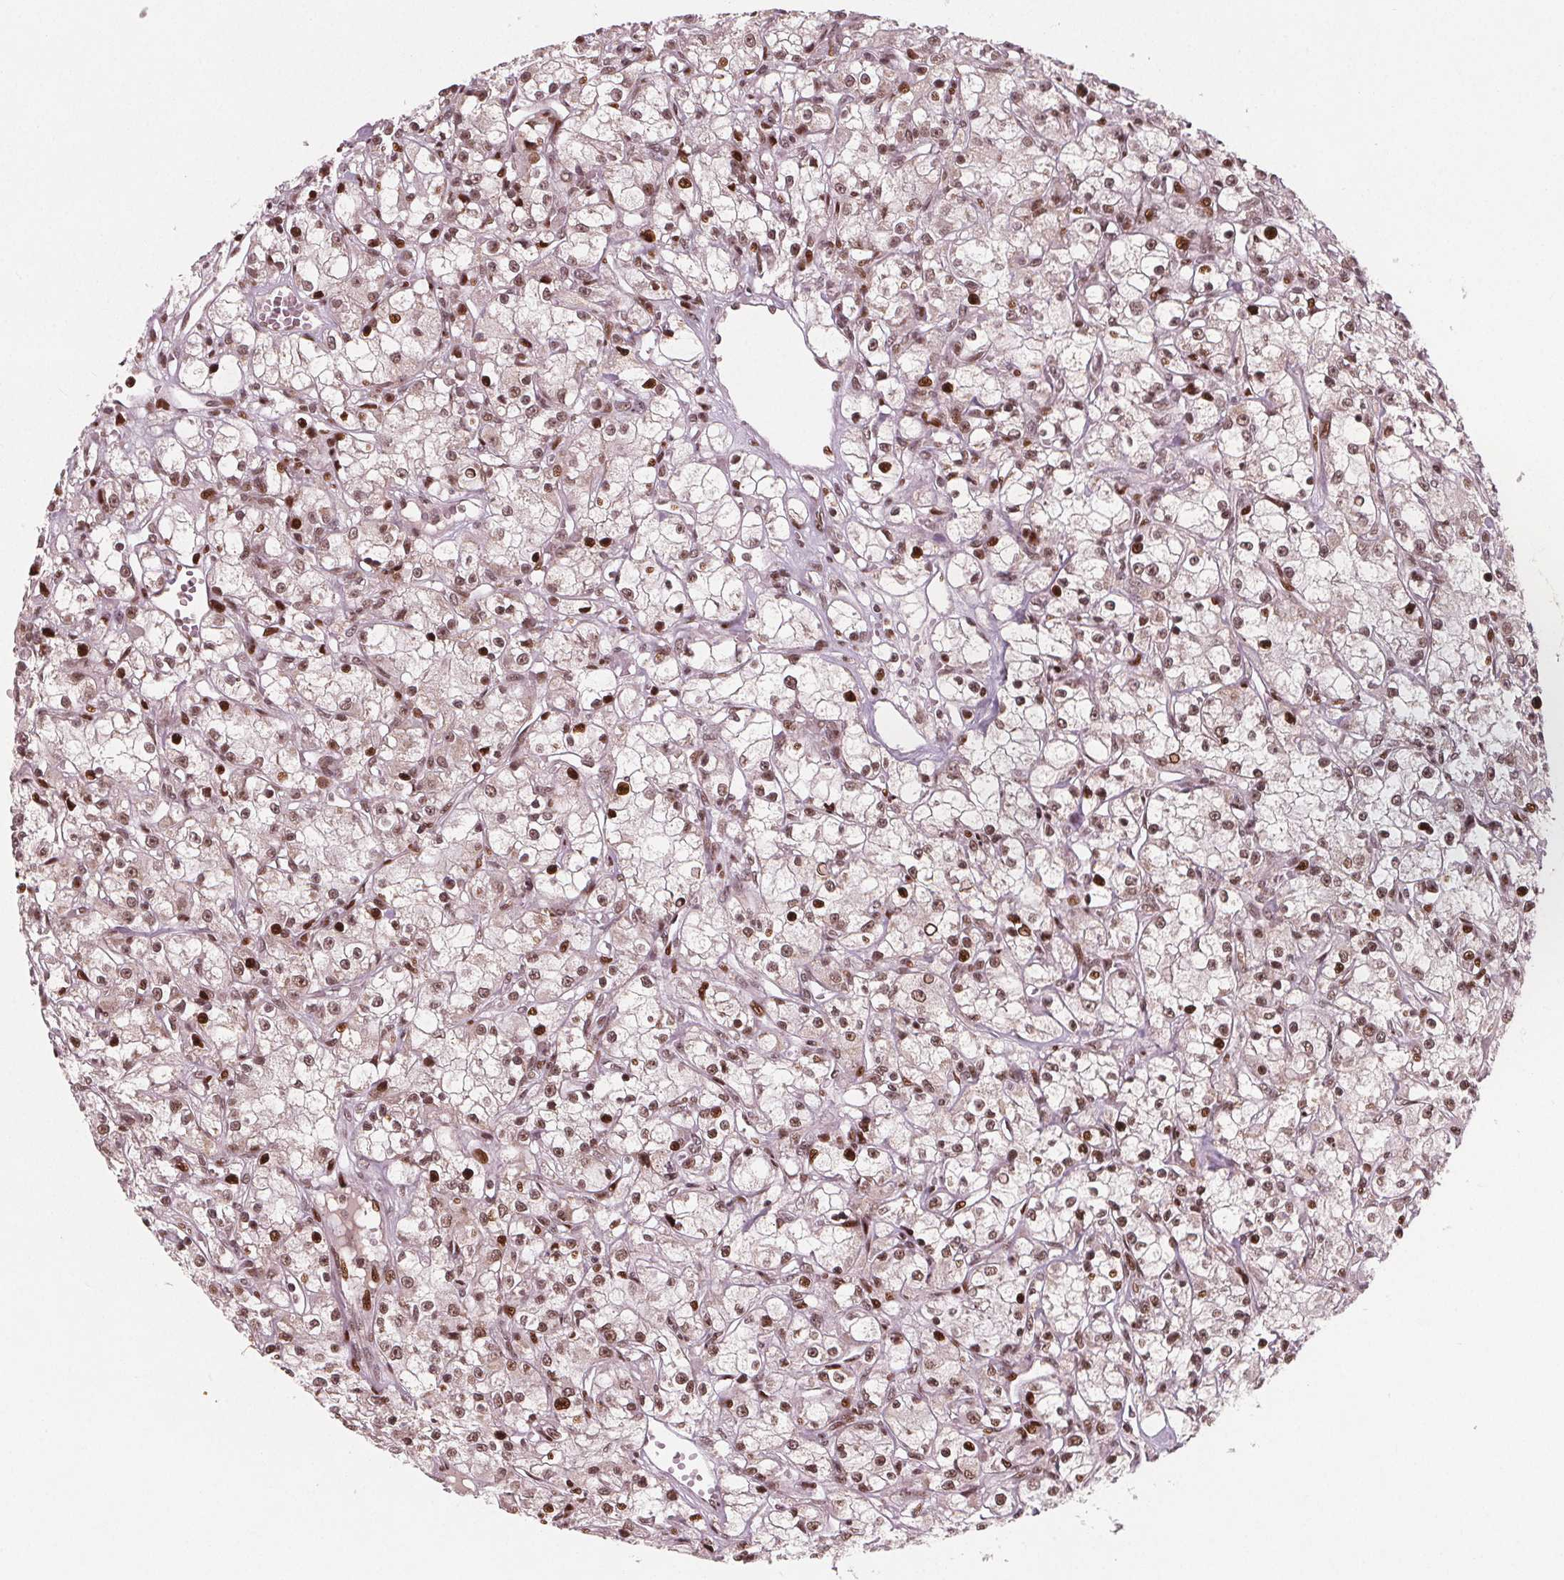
{"staining": {"intensity": "moderate", "quantity": ">75%", "location": "nuclear"}, "tissue": "renal cancer", "cell_type": "Tumor cells", "image_type": "cancer", "snomed": [{"axis": "morphology", "description": "Adenocarcinoma, NOS"}, {"axis": "topography", "description": "Kidney"}], "caption": "Immunohistochemistry (DAB (3,3'-diaminobenzidine)) staining of adenocarcinoma (renal) demonstrates moderate nuclear protein staining in approximately >75% of tumor cells.", "gene": "SNRNP35", "patient": {"sex": "female", "age": 59}}